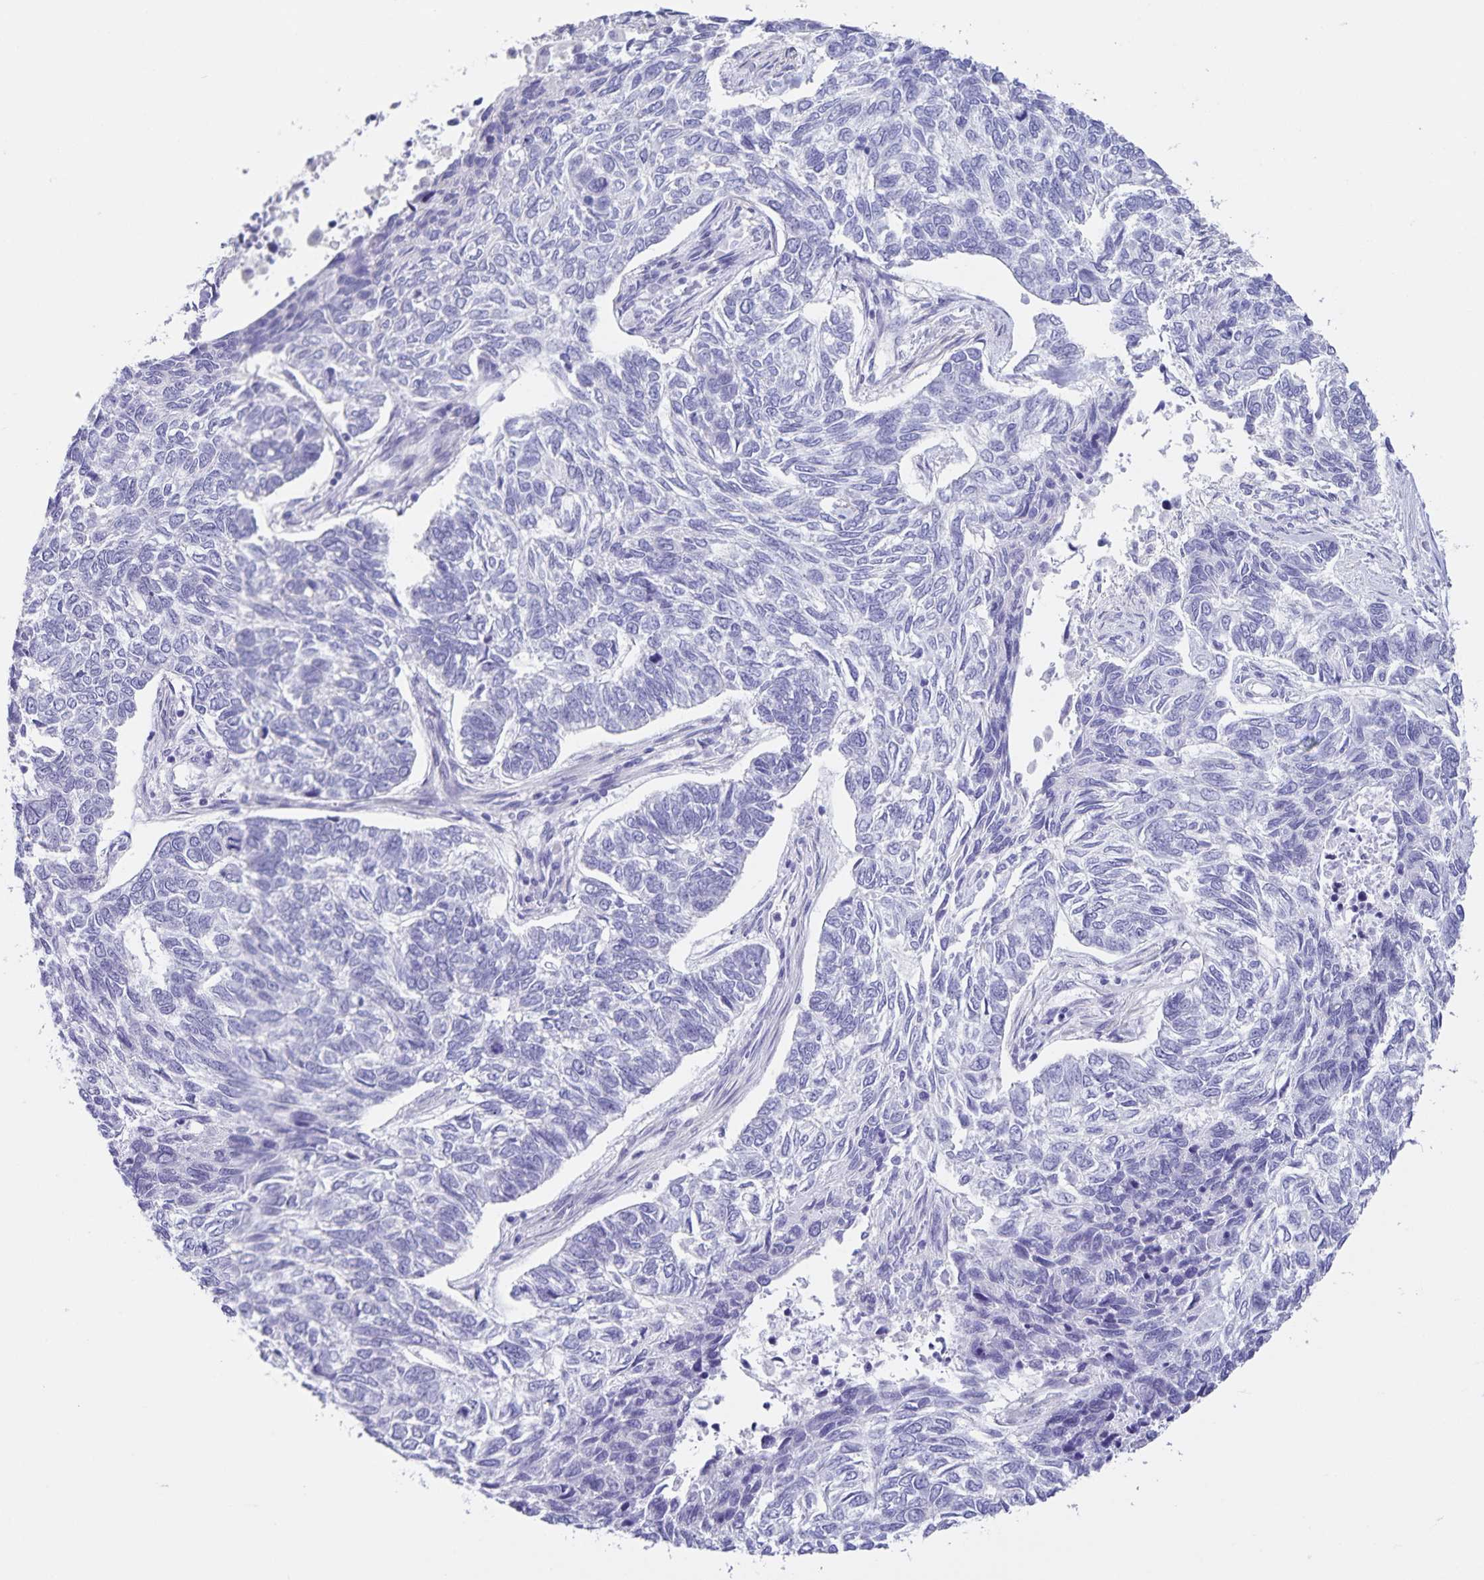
{"staining": {"intensity": "negative", "quantity": "none", "location": "none"}, "tissue": "skin cancer", "cell_type": "Tumor cells", "image_type": "cancer", "snomed": [{"axis": "morphology", "description": "Basal cell carcinoma"}, {"axis": "topography", "description": "Skin"}], "caption": "Basal cell carcinoma (skin) stained for a protein using immunohistochemistry demonstrates no expression tumor cells.", "gene": "C11orf42", "patient": {"sex": "female", "age": 65}}